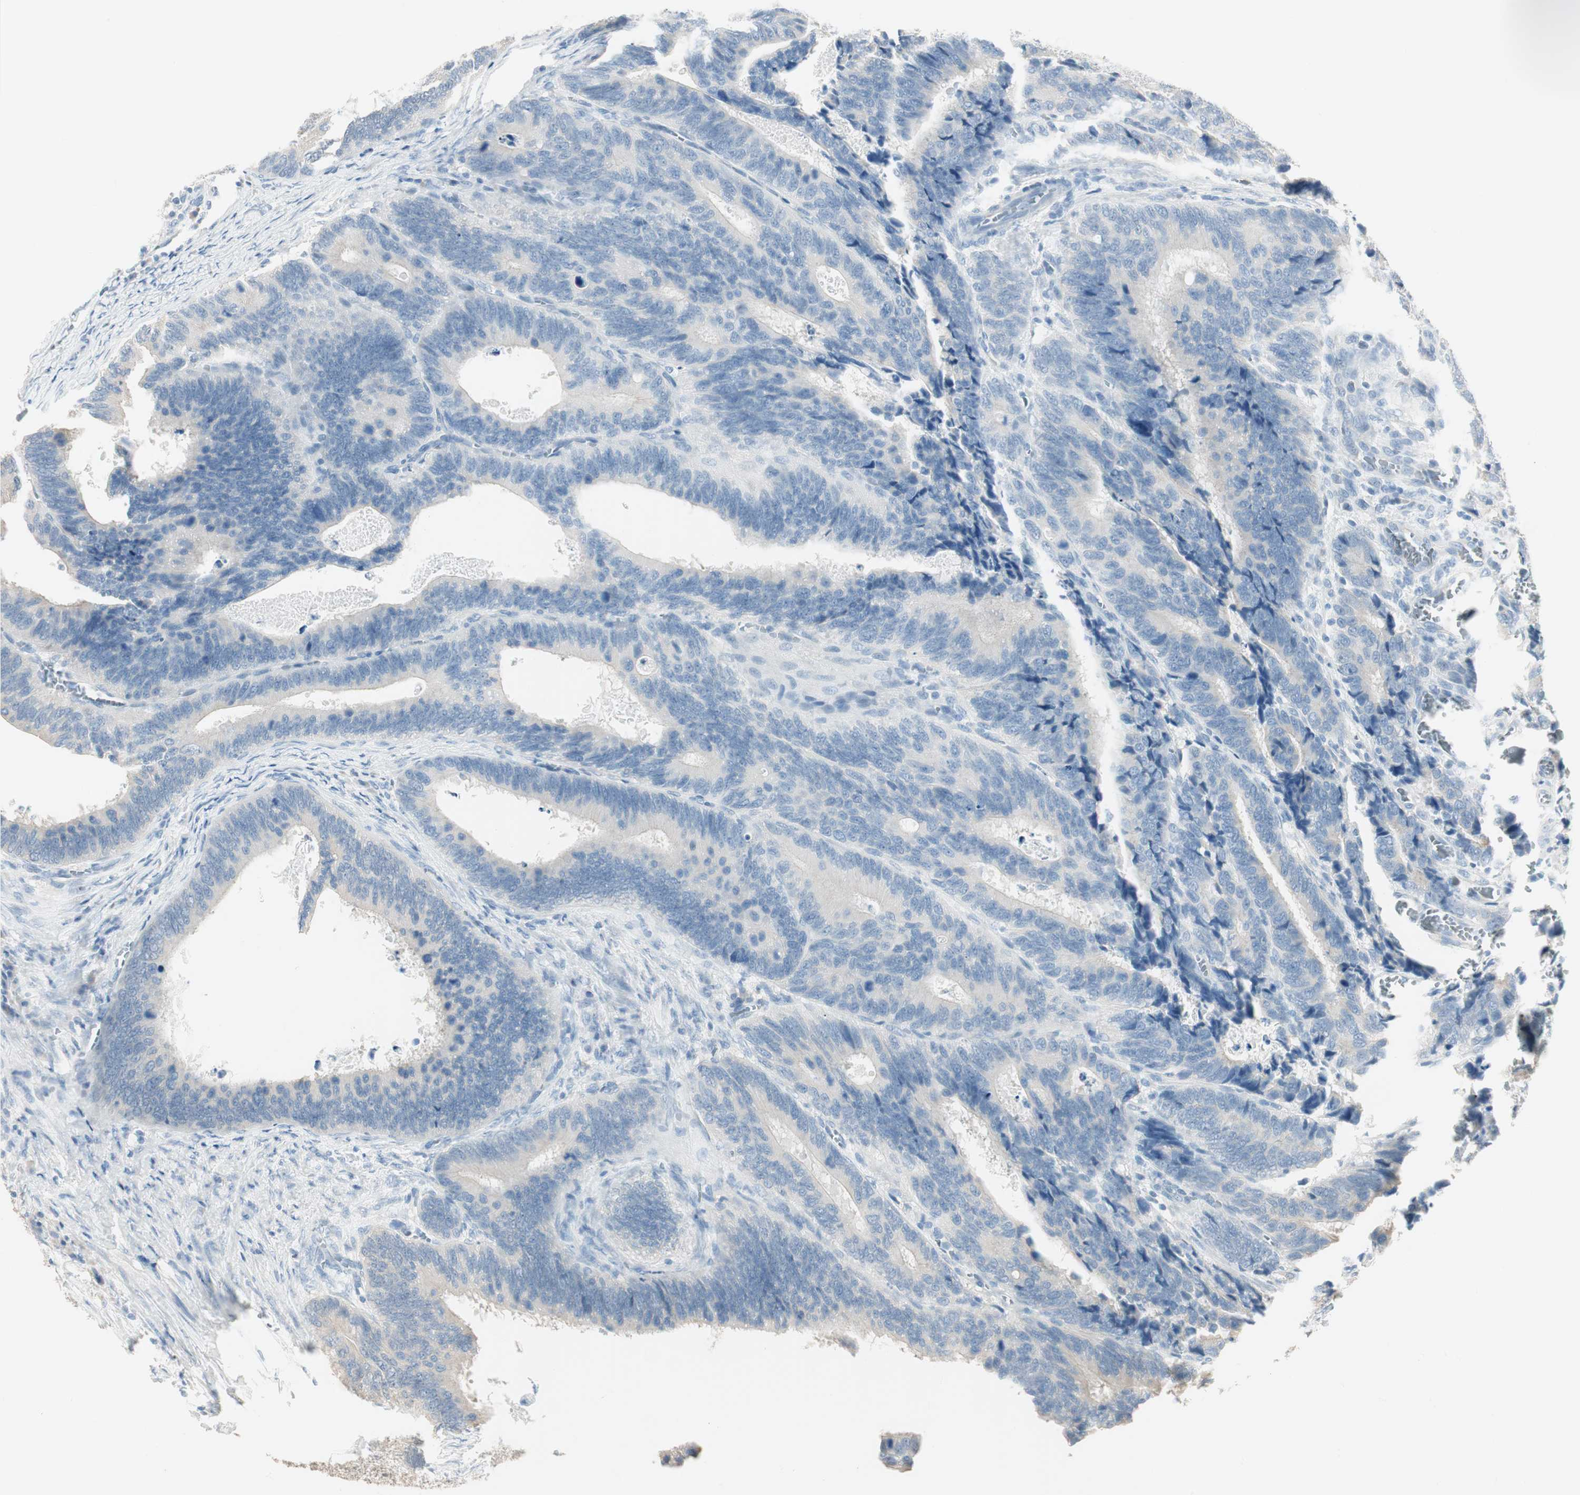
{"staining": {"intensity": "negative", "quantity": "none", "location": "none"}, "tissue": "colorectal cancer", "cell_type": "Tumor cells", "image_type": "cancer", "snomed": [{"axis": "morphology", "description": "Adenocarcinoma, NOS"}, {"axis": "topography", "description": "Colon"}], "caption": "A histopathology image of adenocarcinoma (colorectal) stained for a protein shows no brown staining in tumor cells. Nuclei are stained in blue.", "gene": "SPINK4", "patient": {"sex": "male", "age": 72}}